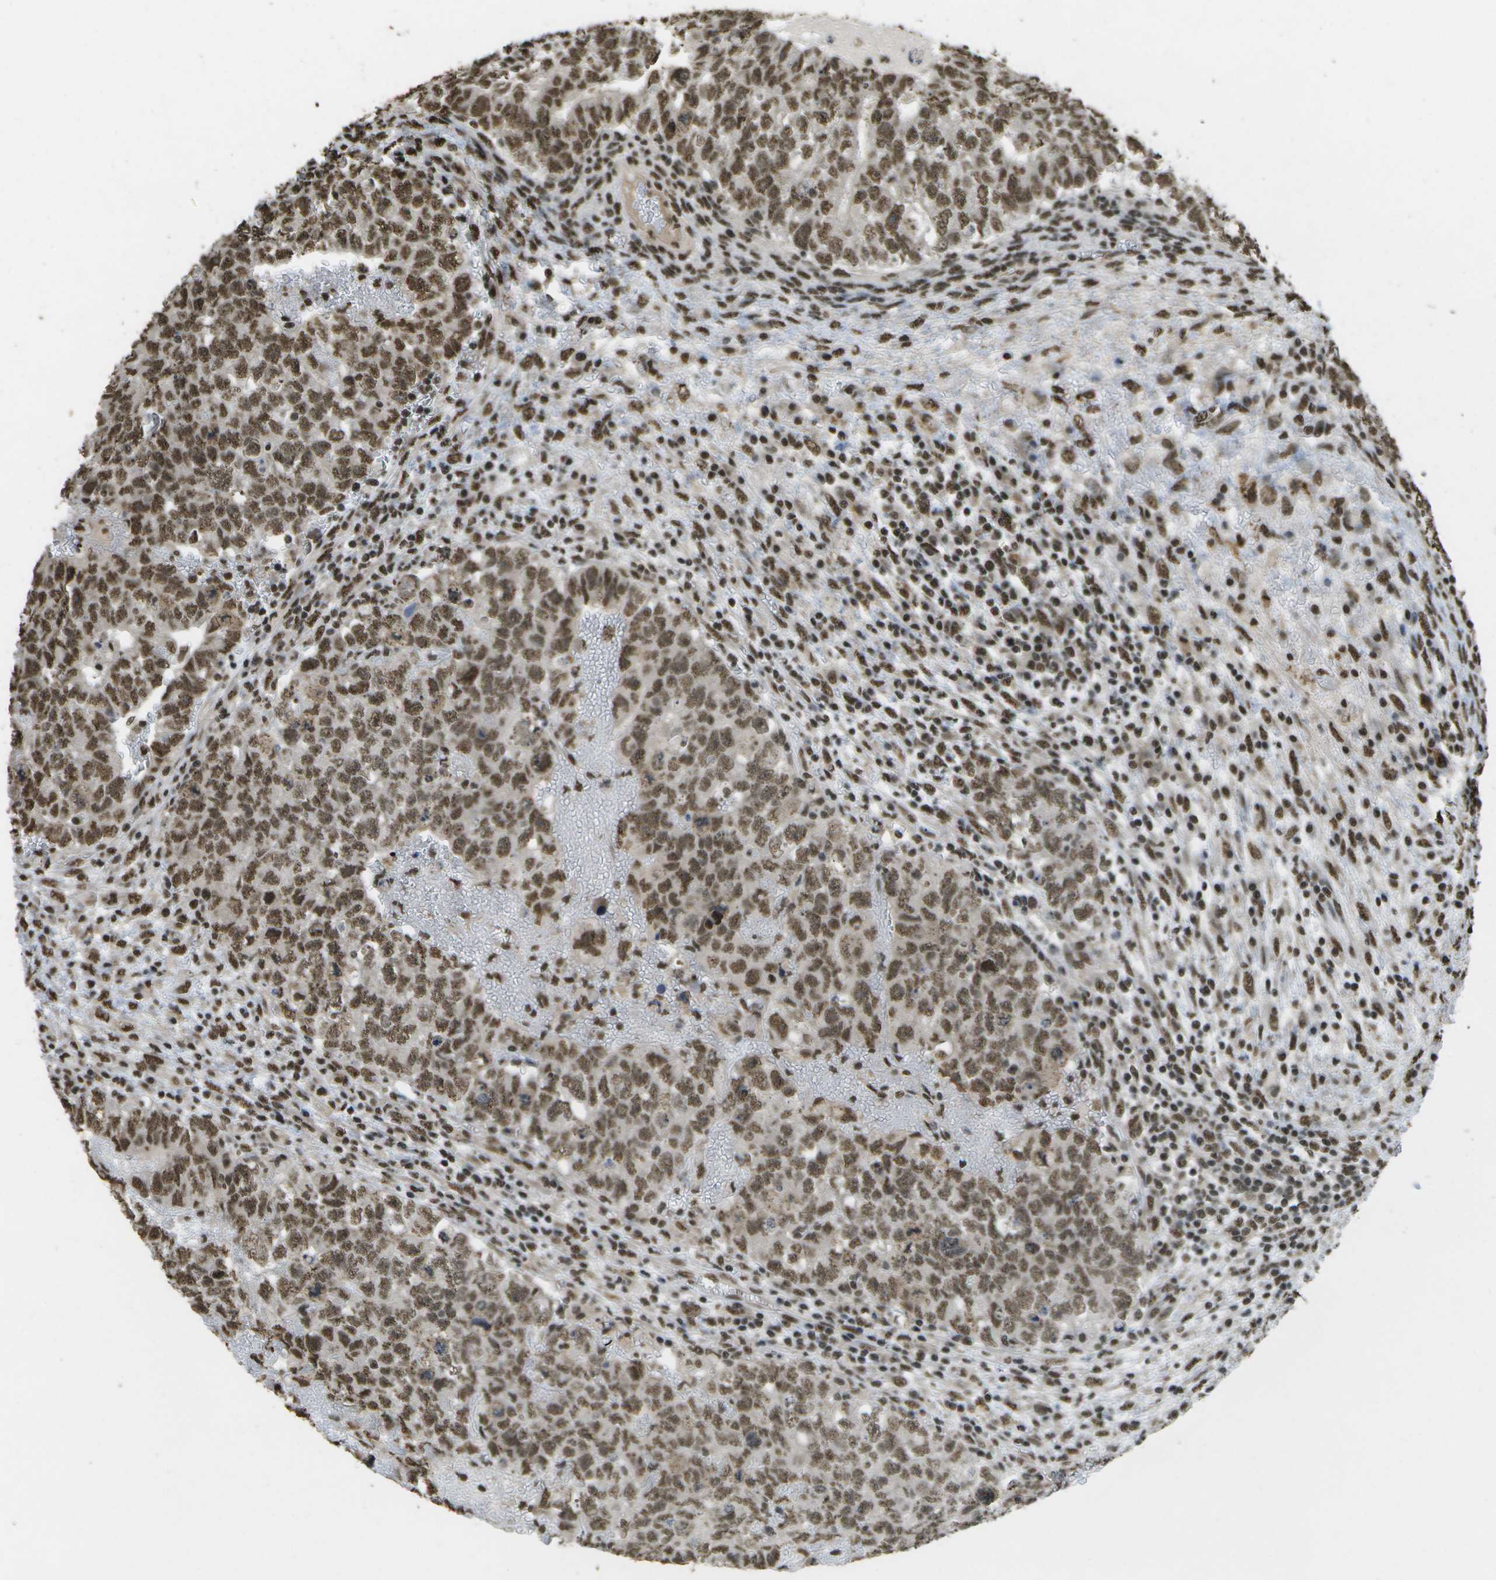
{"staining": {"intensity": "moderate", "quantity": ">75%", "location": "nuclear"}, "tissue": "testis cancer", "cell_type": "Tumor cells", "image_type": "cancer", "snomed": [{"axis": "morphology", "description": "Seminoma, NOS"}, {"axis": "morphology", "description": "Carcinoma, Embryonal, NOS"}, {"axis": "topography", "description": "Testis"}], "caption": "A brown stain highlights moderate nuclear staining of a protein in testis cancer tumor cells.", "gene": "SPEN", "patient": {"sex": "male", "age": 38}}